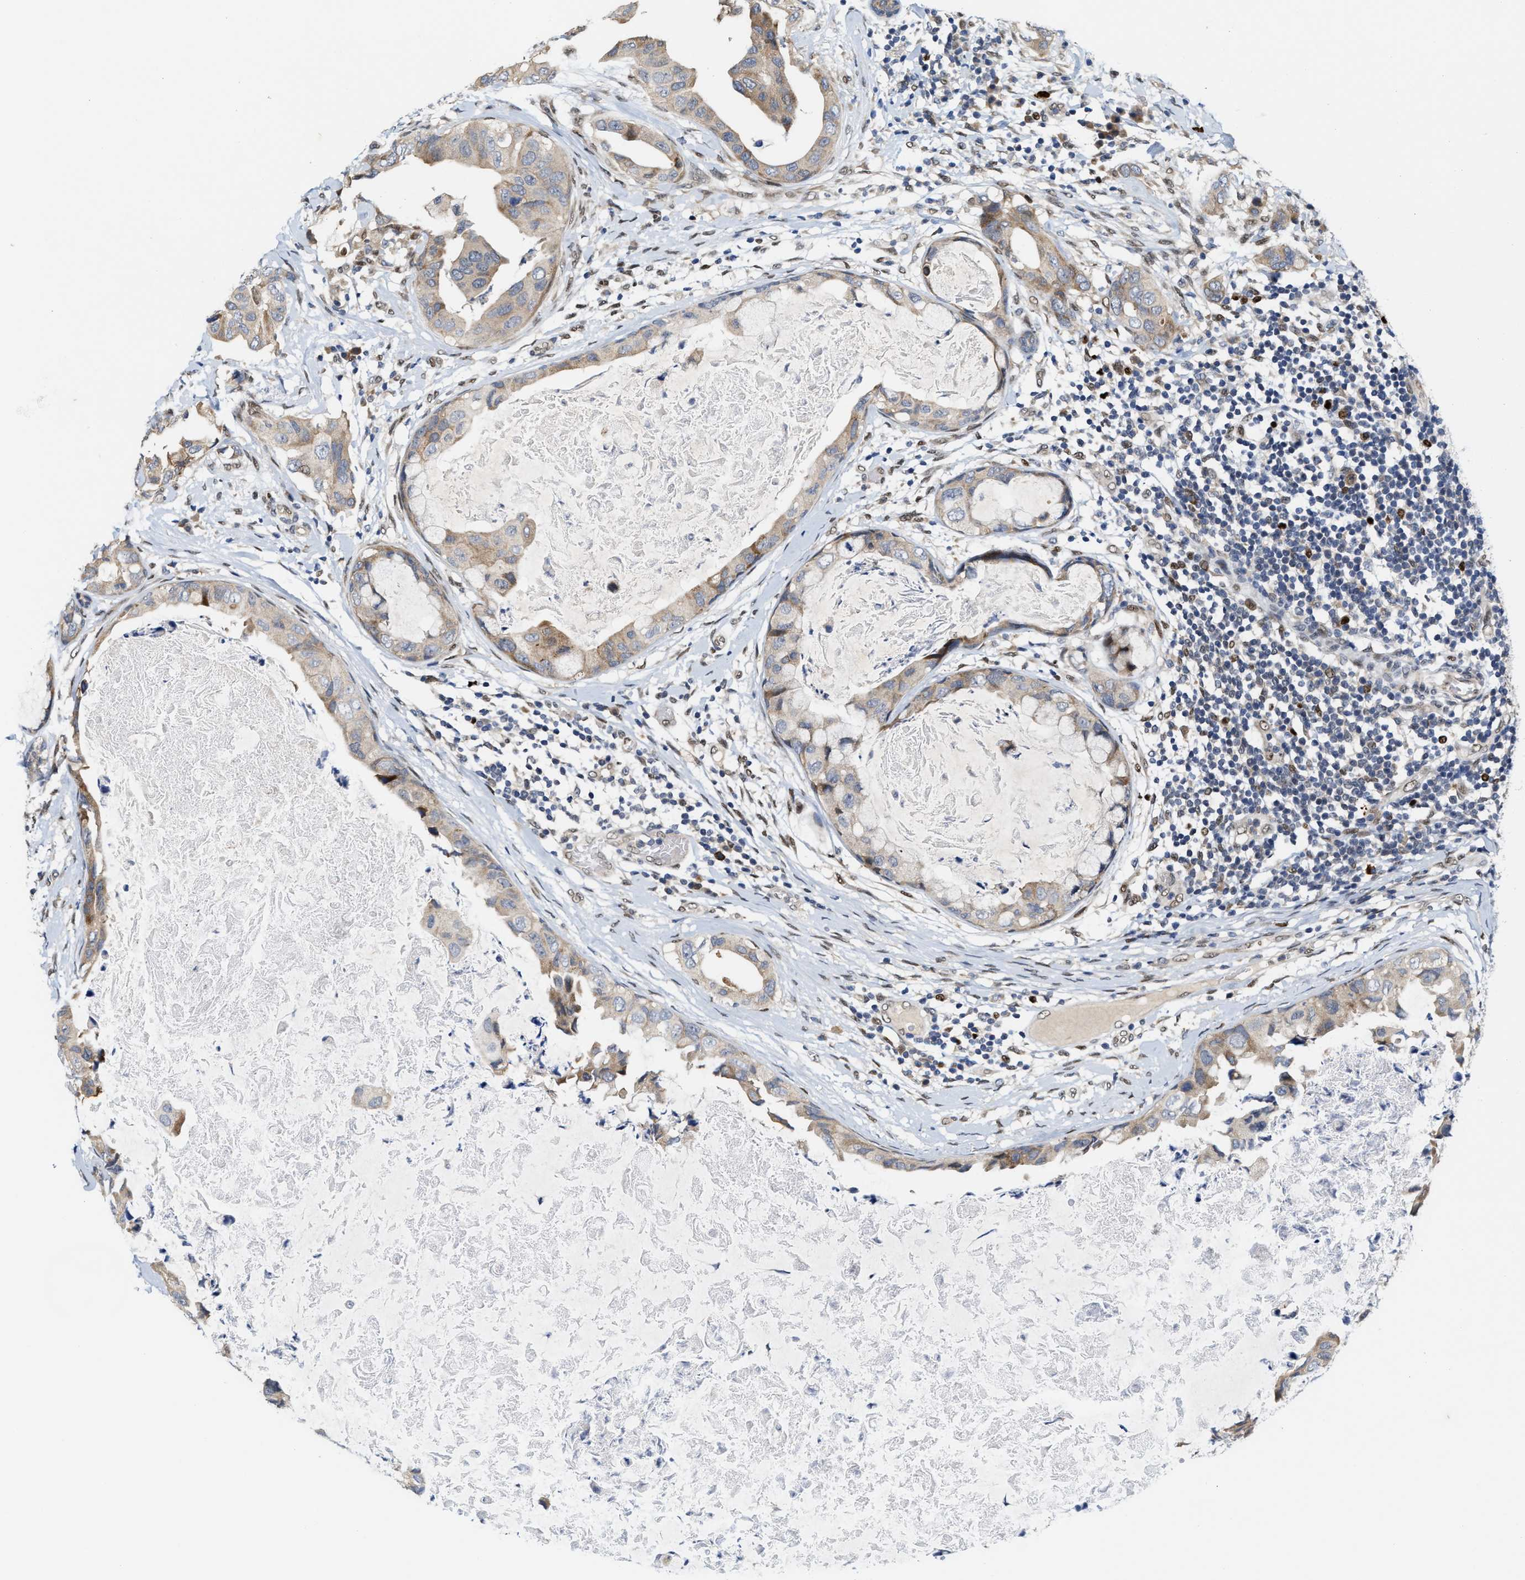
{"staining": {"intensity": "weak", "quantity": "25%-75%", "location": "cytoplasmic/membranous"}, "tissue": "breast cancer", "cell_type": "Tumor cells", "image_type": "cancer", "snomed": [{"axis": "morphology", "description": "Duct carcinoma"}, {"axis": "topography", "description": "Breast"}], "caption": "Infiltrating ductal carcinoma (breast) stained with a brown dye displays weak cytoplasmic/membranous positive positivity in approximately 25%-75% of tumor cells.", "gene": "TCF4", "patient": {"sex": "female", "age": 40}}